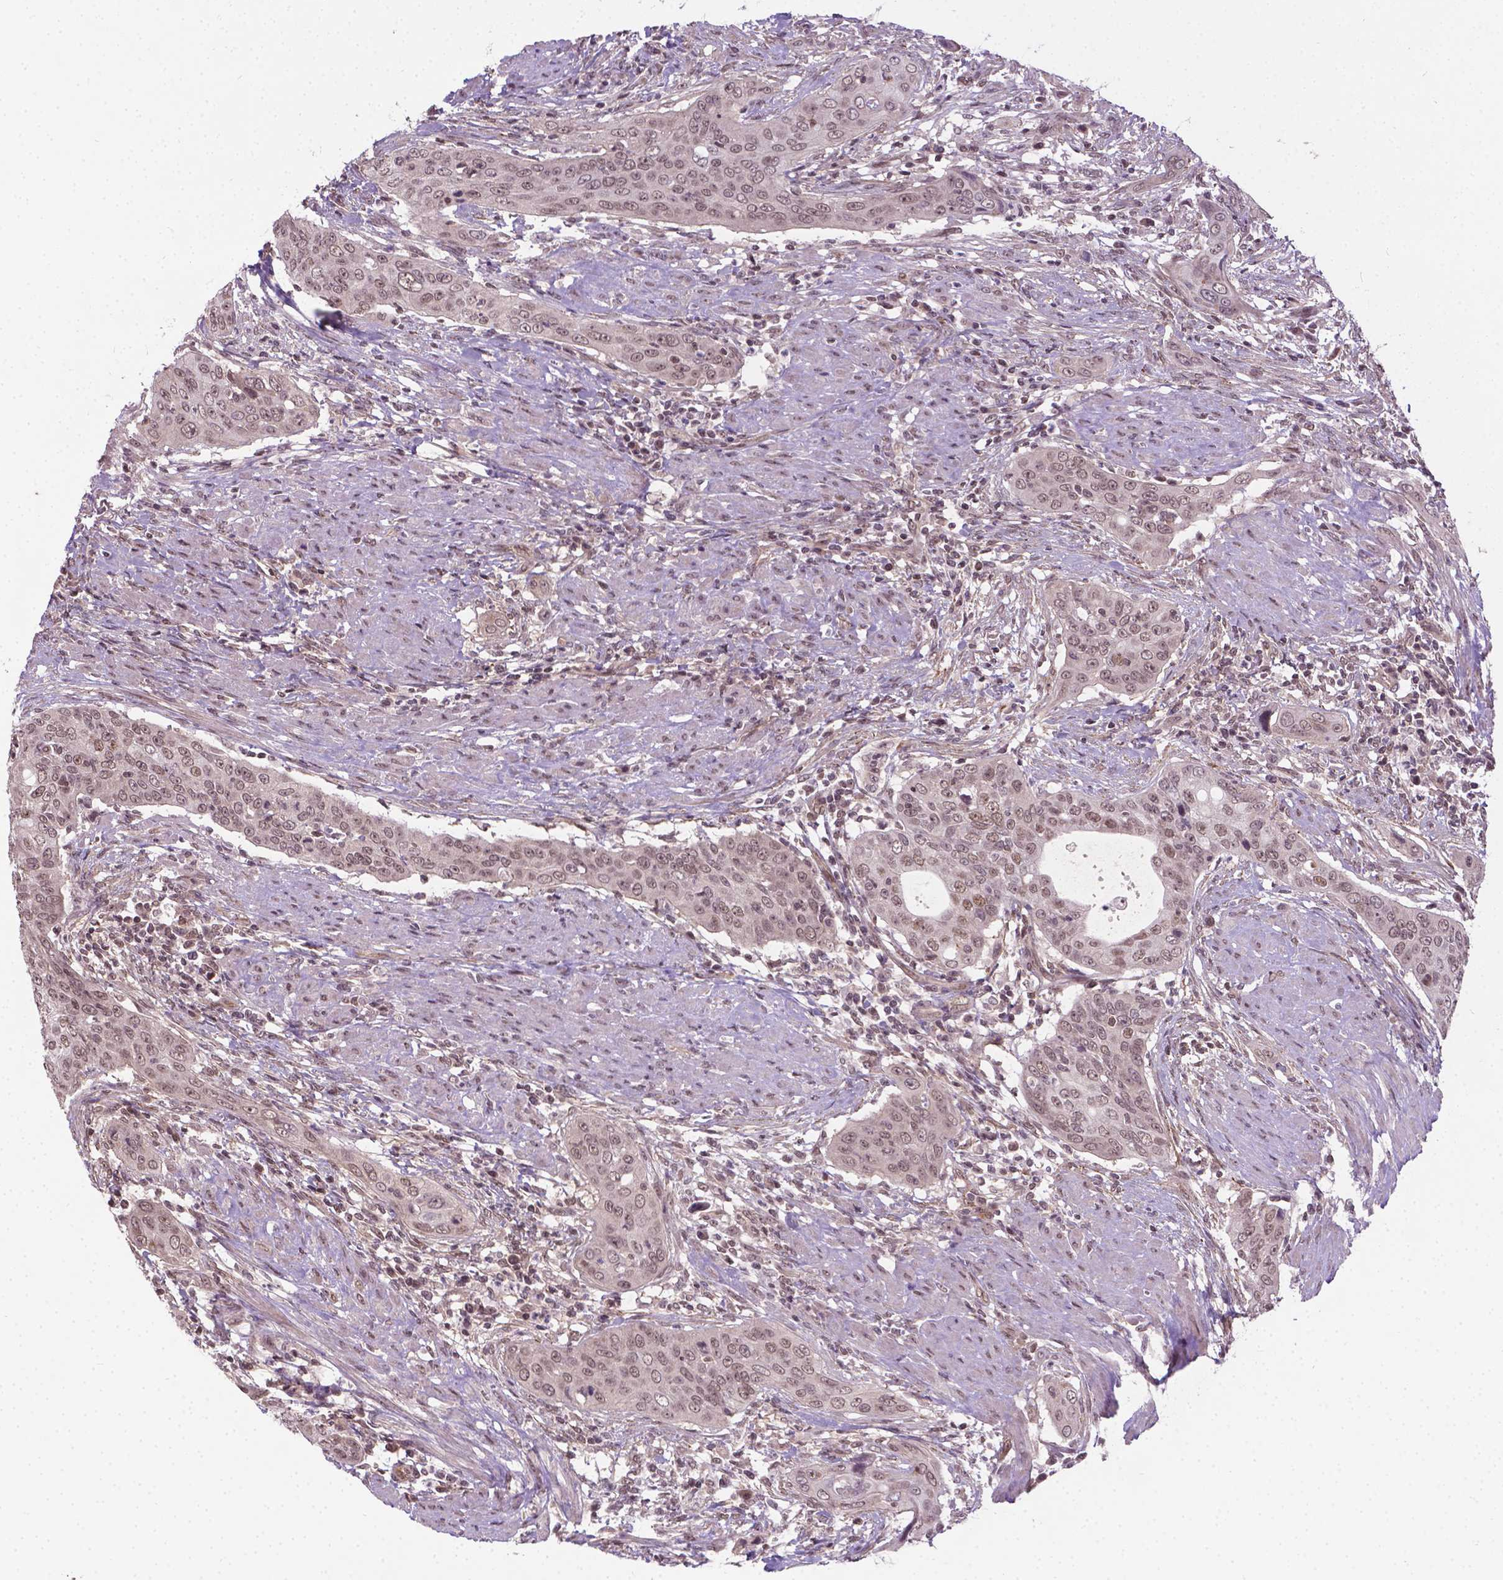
{"staining": {"intensity": "weak", "quantity": ">75%", "location": "nuclear"}, "tissue": "urothelial cancer", "cell_type": "Tumor cells", "image_type": "cancer", "snomed": [{"axis": "morphology", "description": "Urothelial carcinoma, High grade"}, {"axis": "topography", "description": "Urinary bladder"}], "caption": "A brown stain labels weak nuclear staining of a protein in human urothelial cancer tumor cells.", "gene": "ANKRD54", "patient": {"sex": "male", "age": 82}}